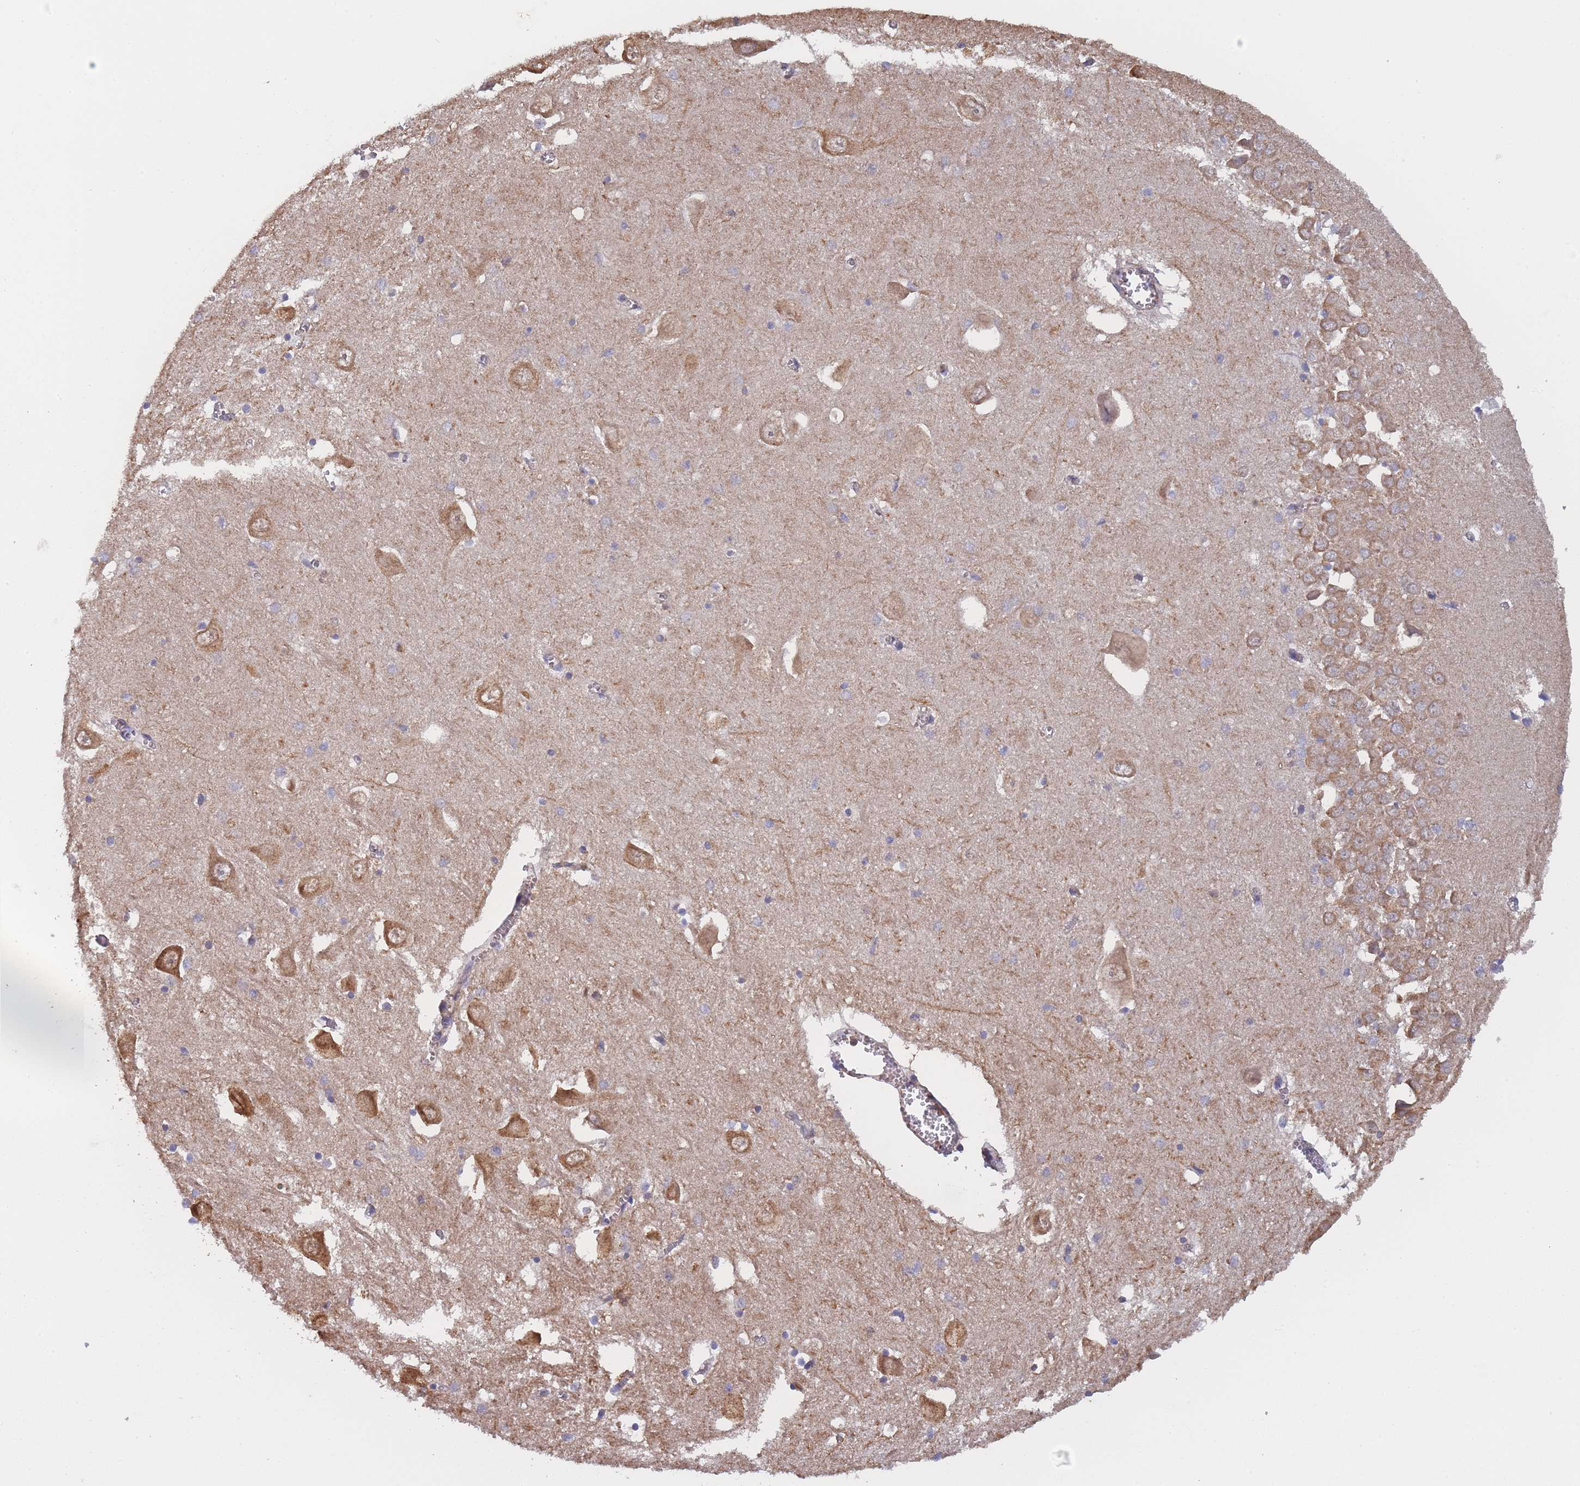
{"staining": {"intensity": "negative", "quantity": "none", "location": "none"}, "tissue": "hippocampus", "cell_type": "Glial cells", "image_type": "normal", "snomed": [{"axis": "morphology", "description": "Normal tissue, NOS"}, {"axis": "topography", "description": "Hippocampus"}], "caption": "The micrograph reveals no significant positivity in glial cells of hippocampus. (Immunohistochemistry (ihc), brightfield microscopy, high magnification).", "gene": "METRN", "patient": {"sex": "male", "age": 70}}